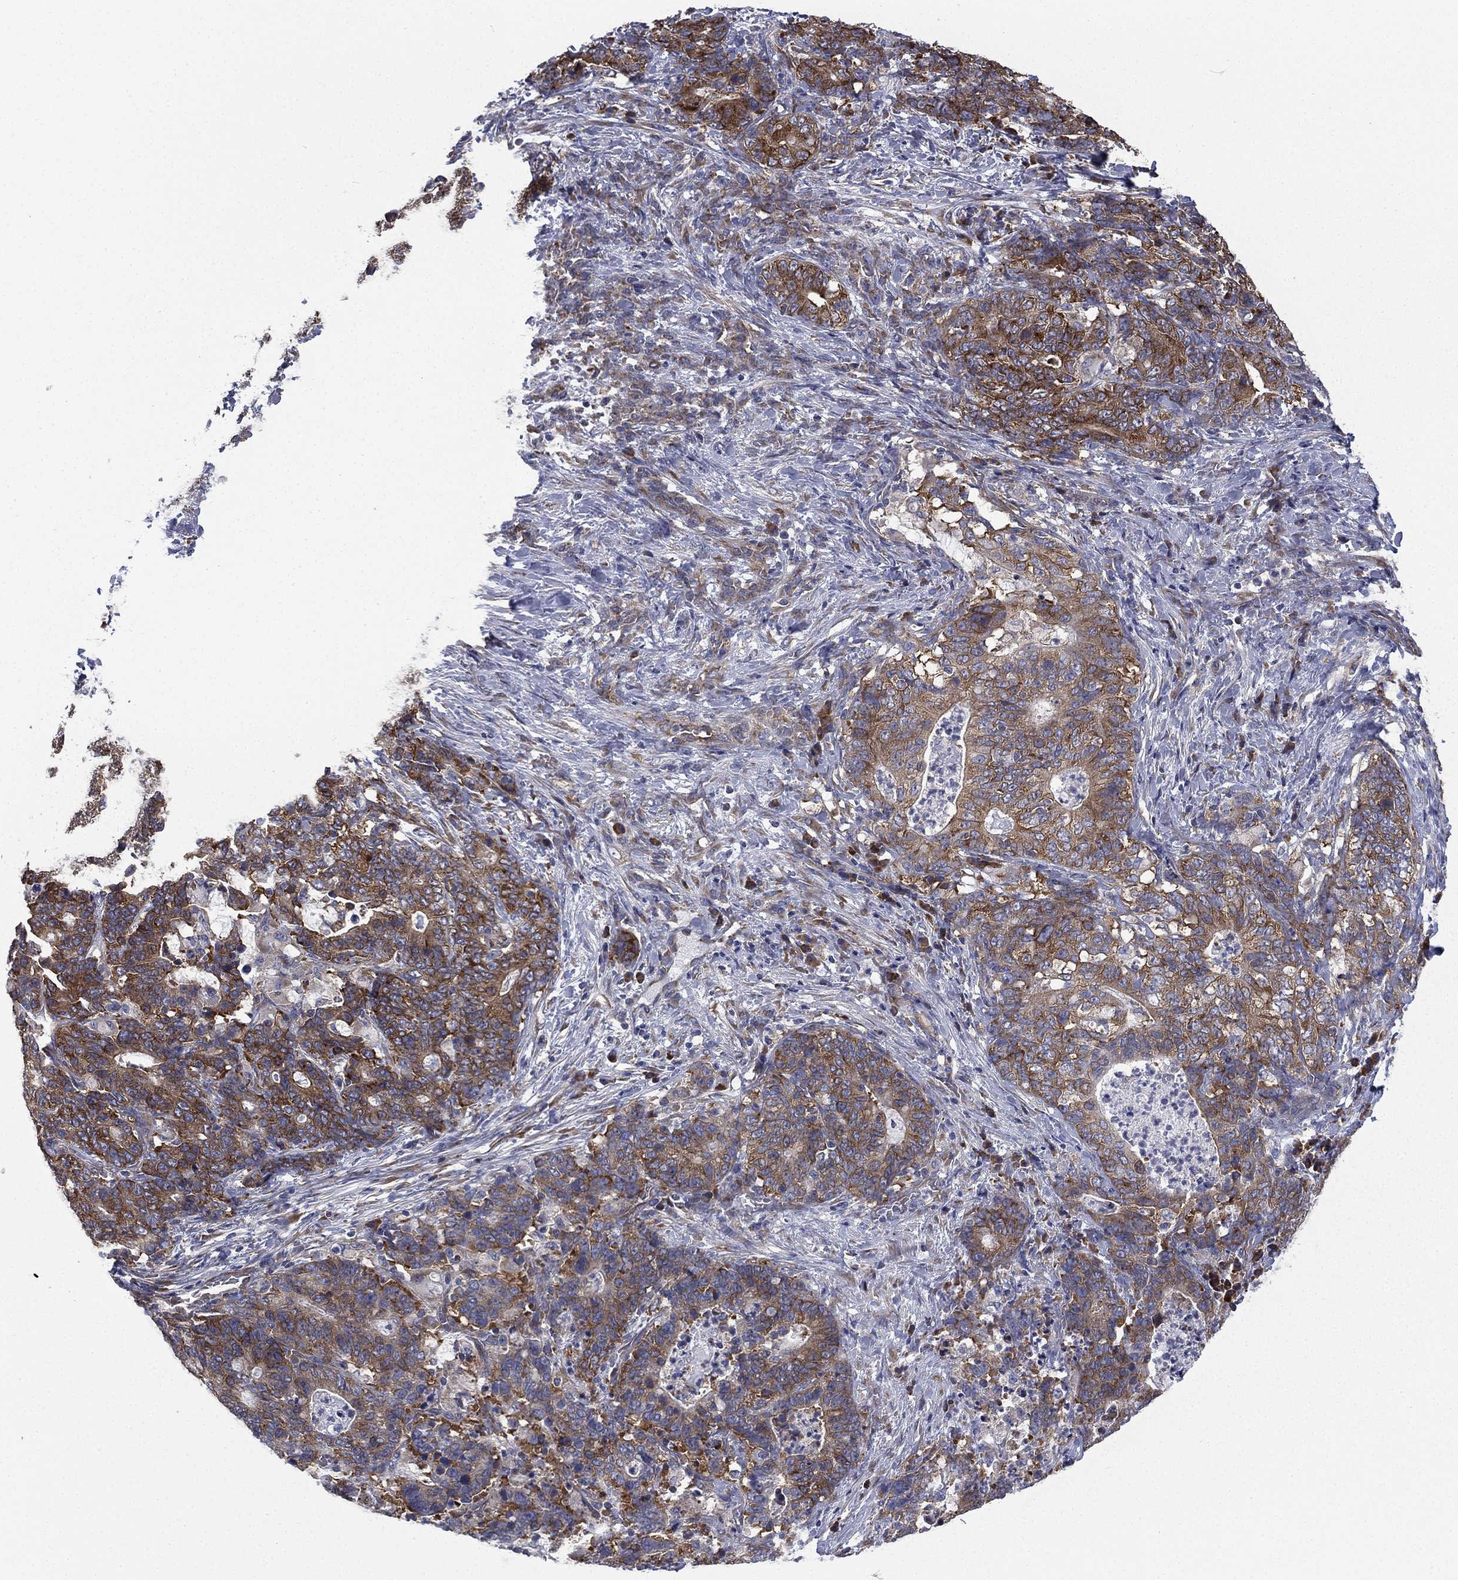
{"staining": {"intensity": "moderate", "quantity": "25%-75%", "location": "cytoplasmic/membranous"}, "tissue": "stomach cancer", "cell_type": "Tumor cells", "image_type": "cancer", "snomed": [{"axis": "morphology", "description": "Normal tissue, NOS"}, {"axis": "morphology", "description": "Adenocarcinoma, NOS"}, {"axis": "topography", "description": "Stomach"}], "caption": "DAB (3,3'-diaminobenzidine) immunohistochemical staining of stomach cancer displays moderate cytoplasmic/membranous protein staining in about 25%-75% of tumor cells. (DAB IHC, brown staining for protein, blue staining for nuclei).", "gene": "FARSA", "patient": {"sex": "female", "age": 64}}